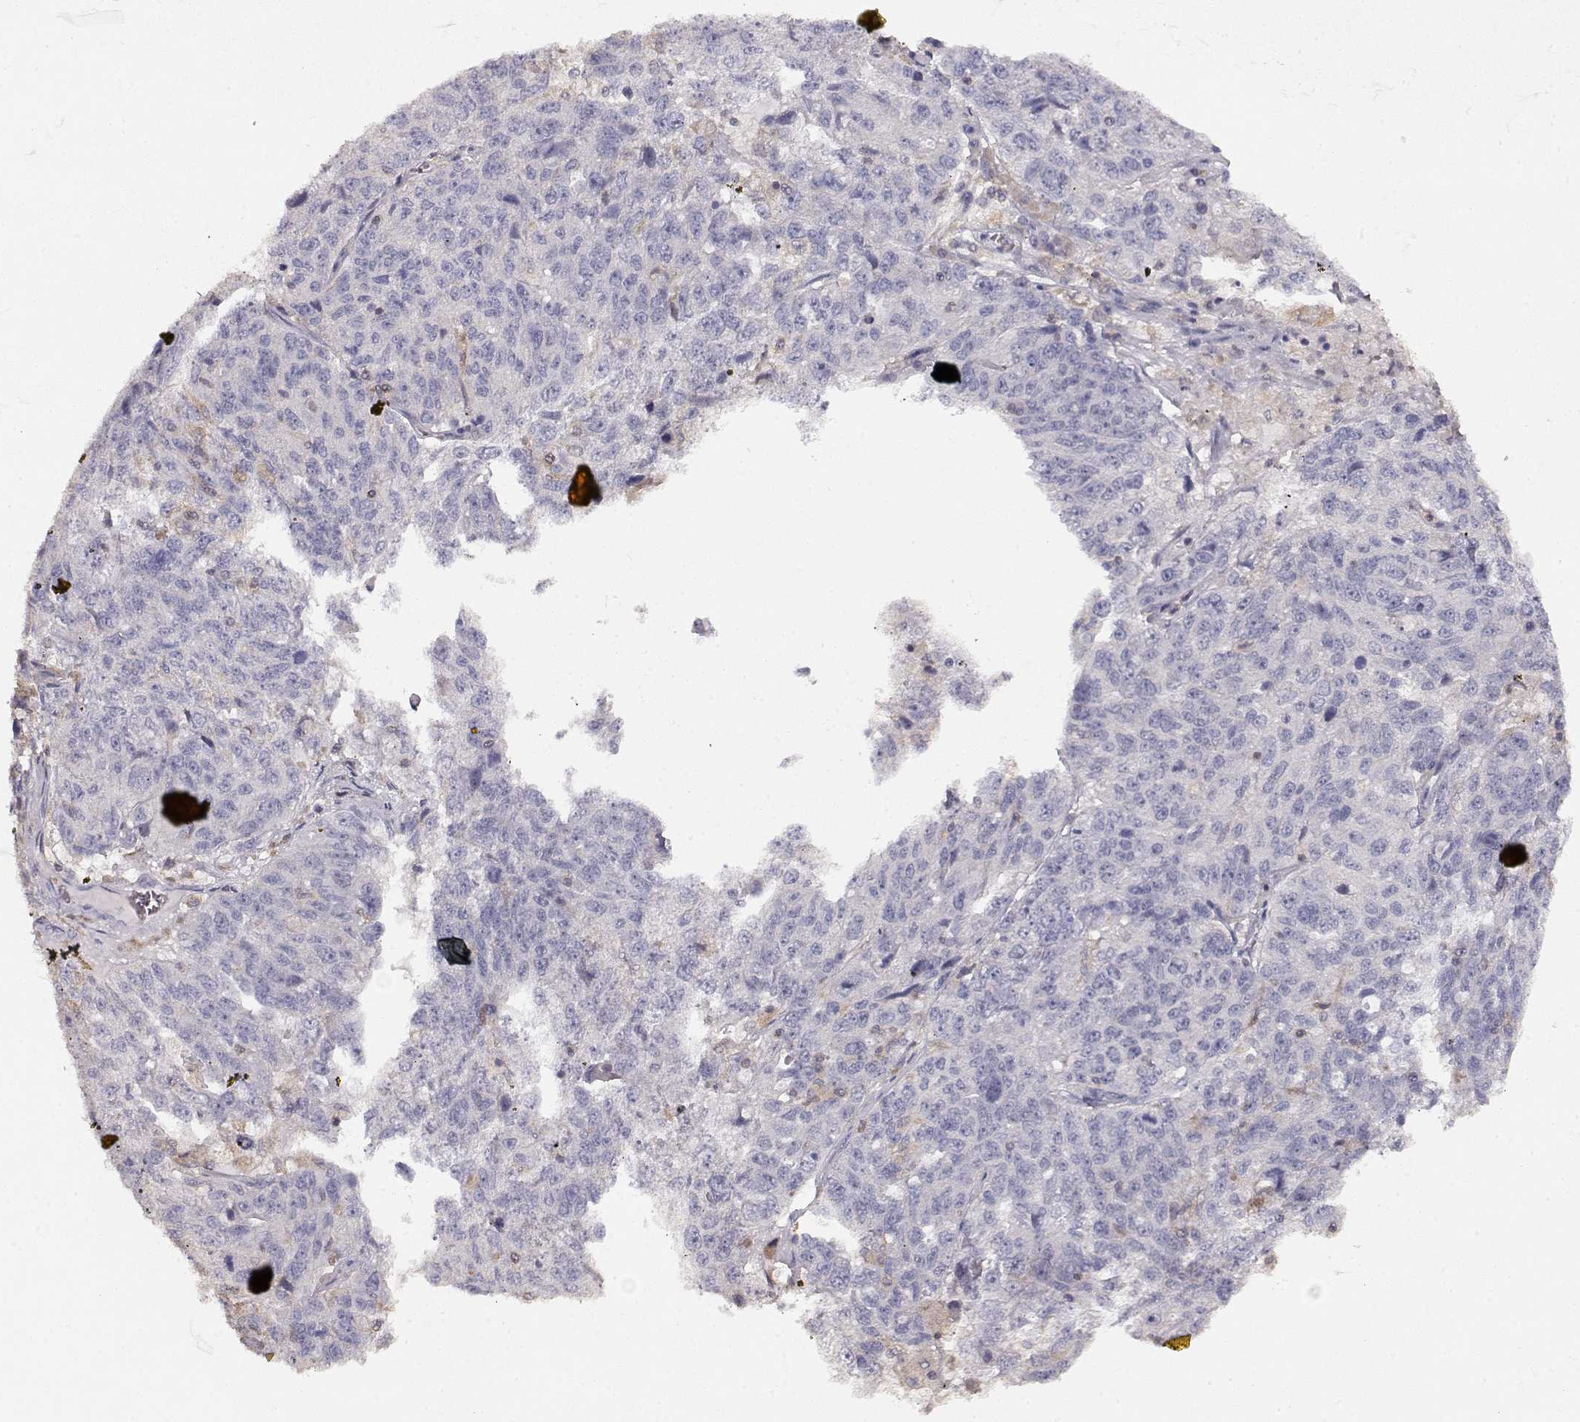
{"staining": {"intensity": "negative", "quantity": "none", "location": "none"}, "tissue": "ovarian cancer", "cell_type": "Tumor cells", "image_type": "cancer", "snomed": [{"axis": "morphology", "description": "Cystadenocarcinoma, serous, NOS"}, {"axis": "topography", "description": "Ovary"}], "caption": "Tumor cells show no significant expression in ovarian cancer.", "gene": "VAV1", "patient": {"sex": "female", "age": 71}}